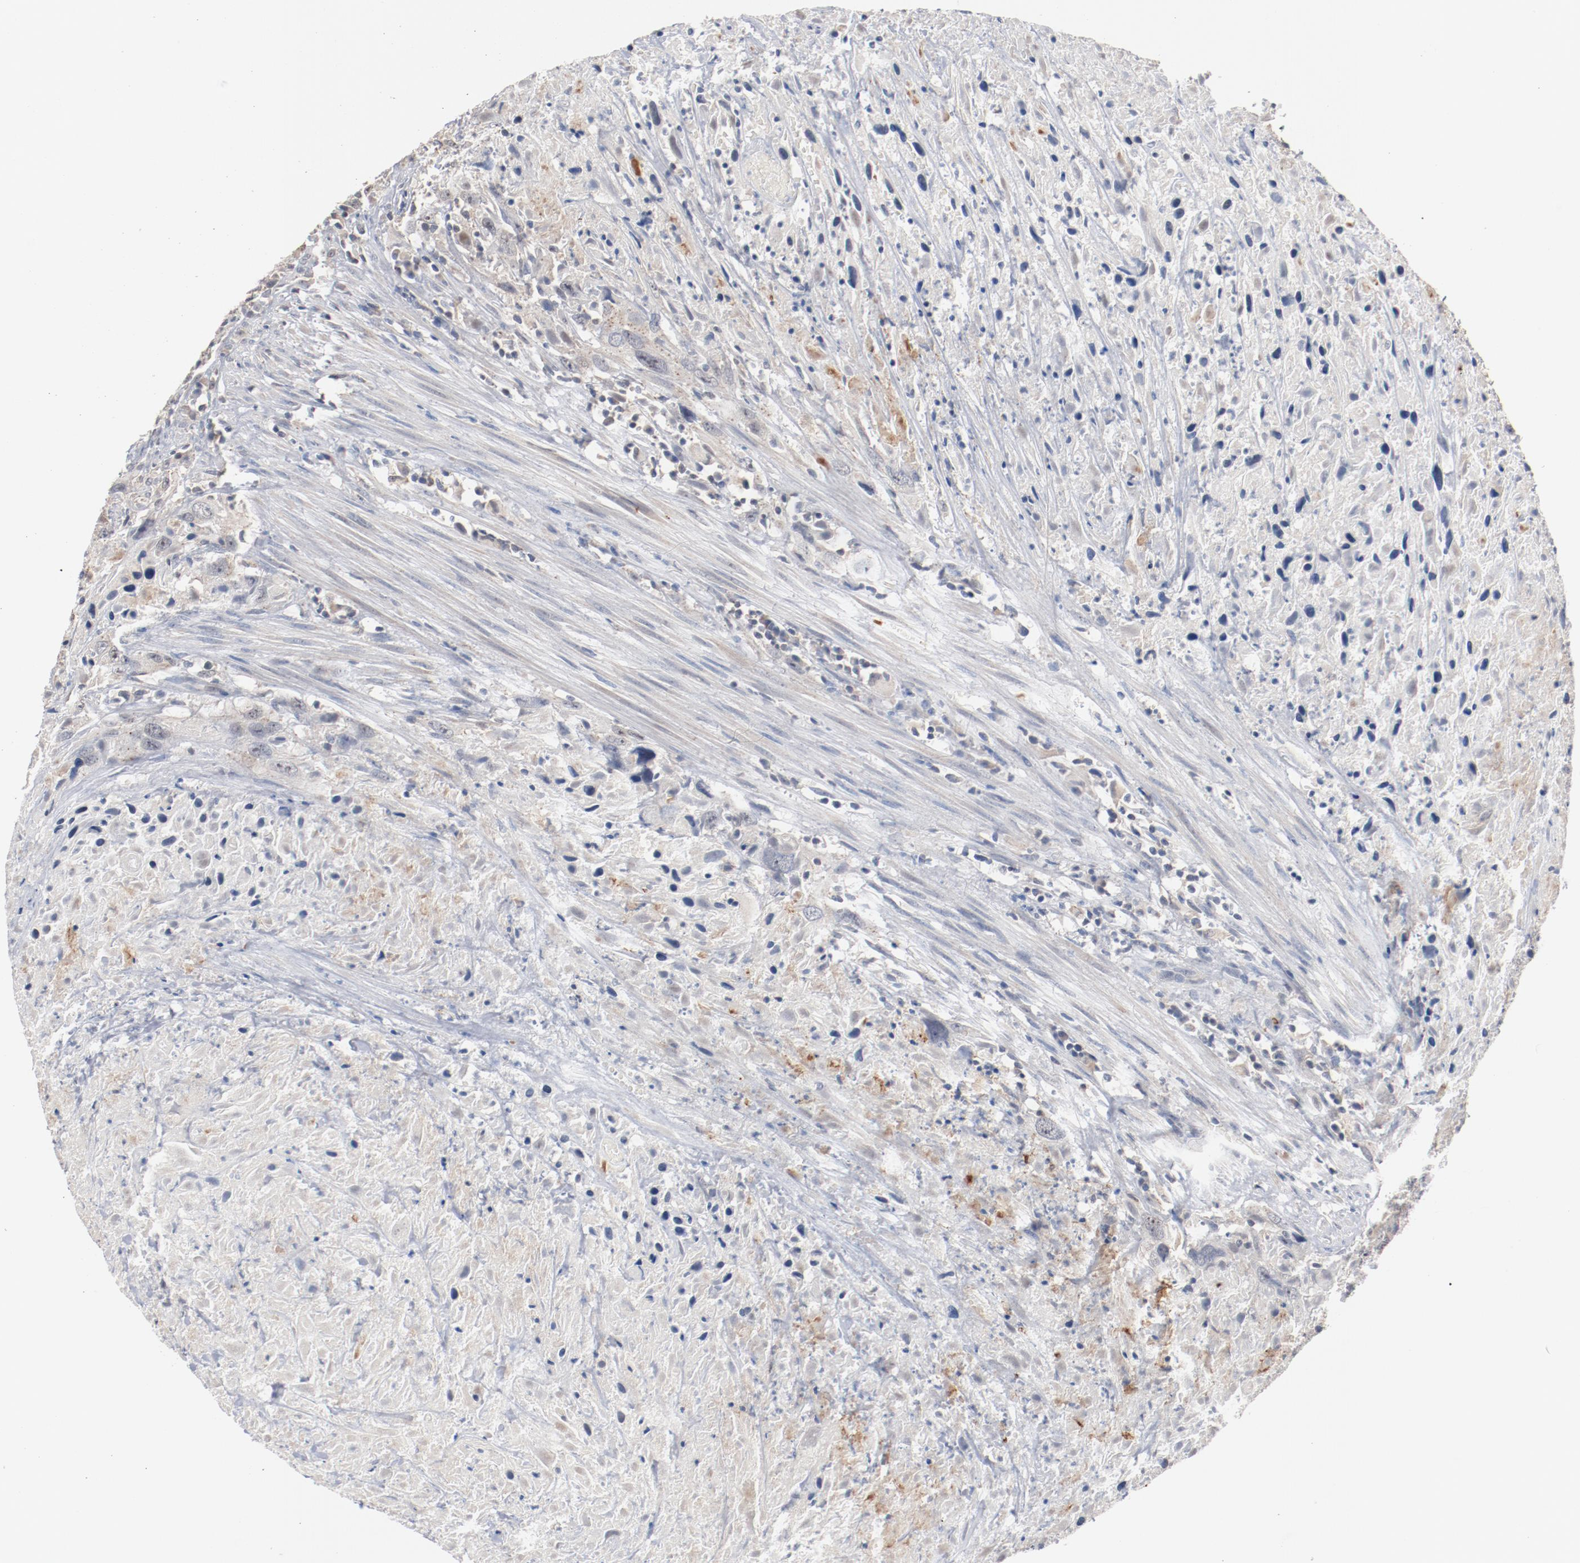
{"staining": {"intensity": "negative", "quantity": "none", "location": "none"}, "tissue": "urothelial cancer", "cell_type": "Tumor cells", "image_type": "cancer", "snomed": [{"axis": "morphology", "description": "Urothelial carcinoma, High grade"}, {"axis": "topography", "description": "Urinary bladder"}], "caption": "Immunohistochemistry micrograph of neoplastic tissue: high-grade urothelial carcinoma stained with DAB (3,3'-diaminobenzidine) reveals no significant protein expression in tumor cells.", "gene": "ERICH1", "patient": {"sex": "male", "age": 61}}